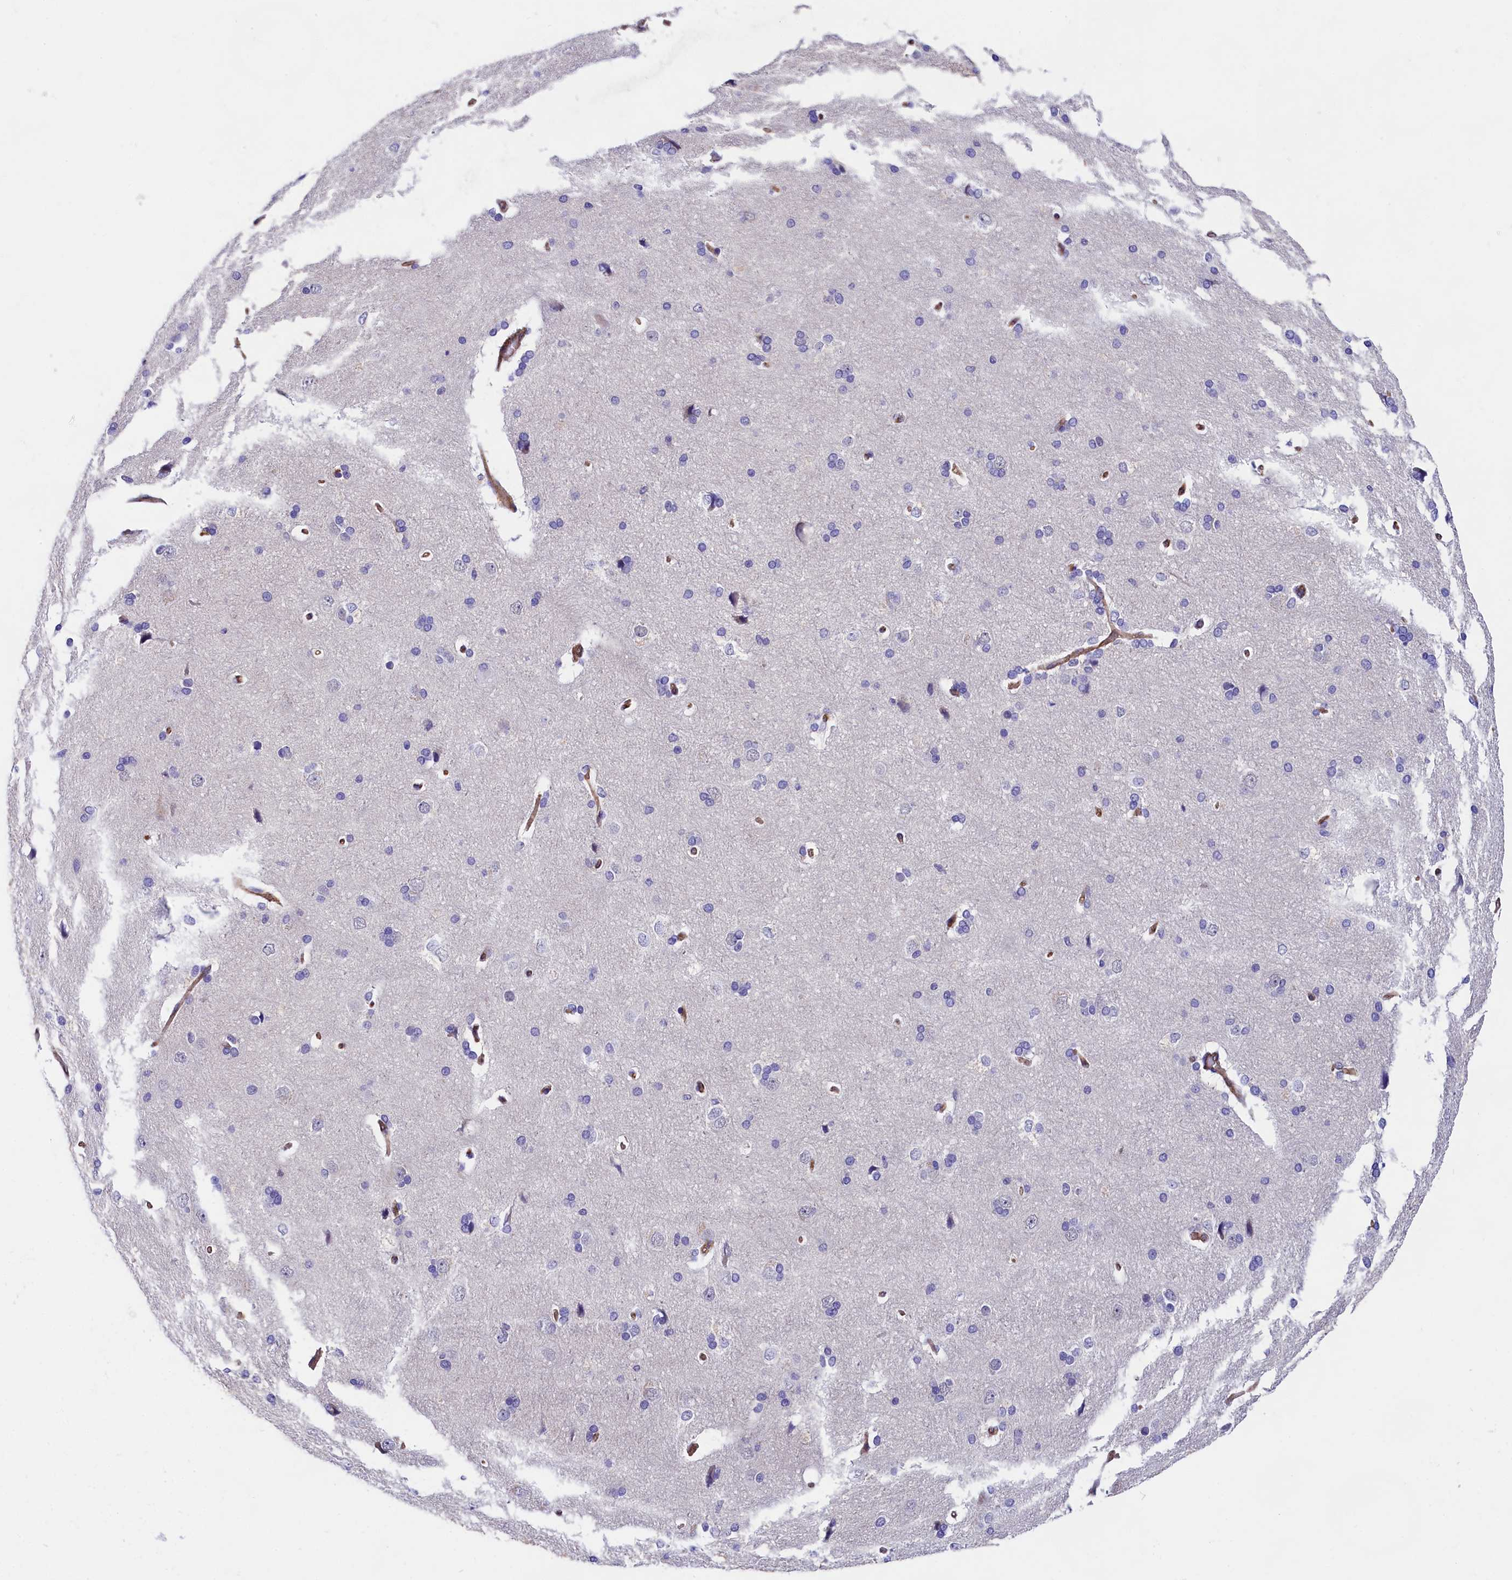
{"staining": {"intensity": "moderate", "quantity": ">75%", "location": "cytoplasmic/membranous"}, "tissue": "cerebral cortex", "cell_type": "Endothelial cells", "image_type": "normal", "snomed": [{"axis": "morphology", "description": "Normal tissue, NOS"}, {"axis": "topography", "description": "Cerebral cortex"}], "caption": "Benign cerebral cortex shows moderate cytoplasmic/membranous staining in approximately >75% of endothelial cells, visualized by immunohistochemistry.", "gene": "OAS3", "patient": {"sex": "male", "age": 62}}